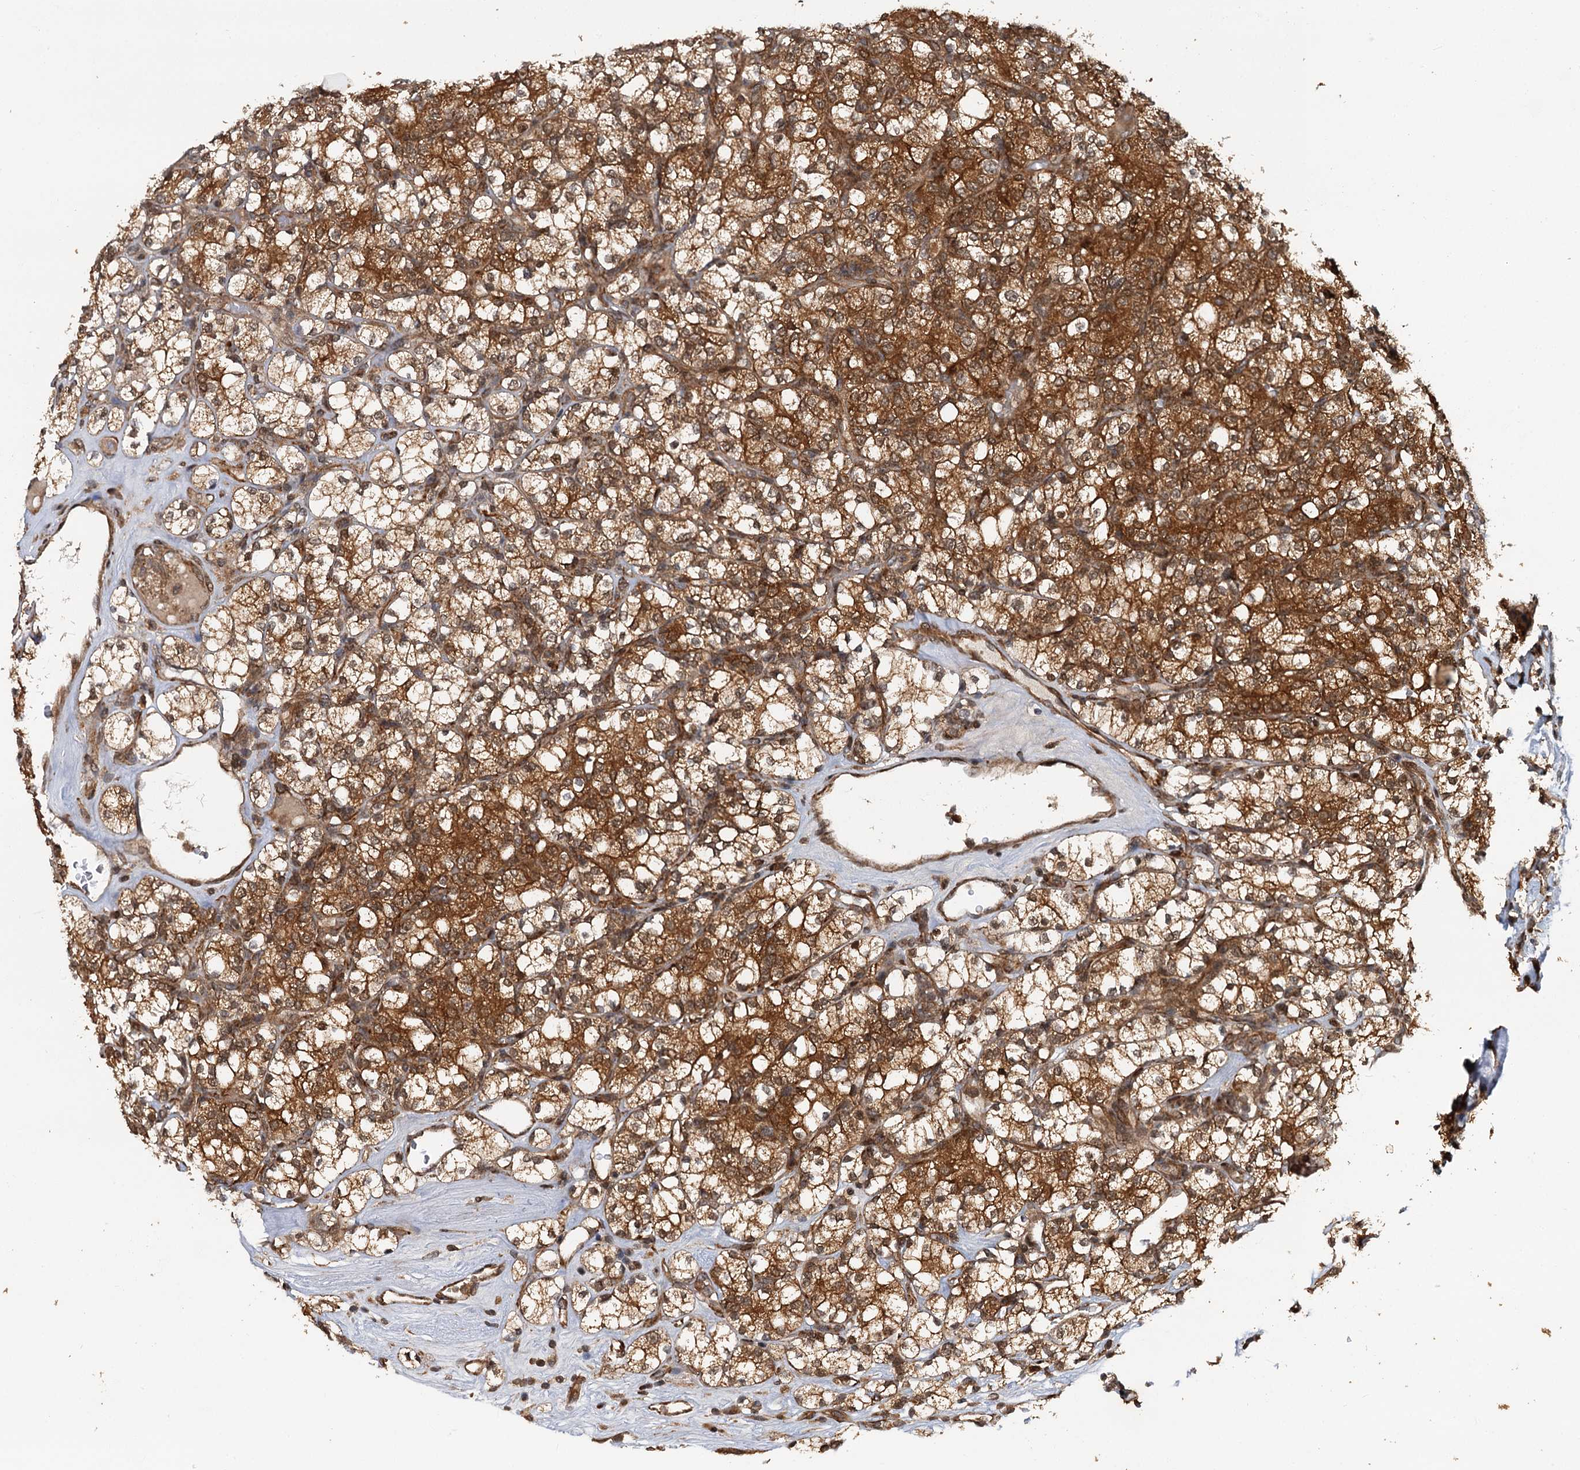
{"staining": {"intensity": "strong", "quantity": ">75%", "location": "cytoplasmic/membranous,nuclear"}, "tissue": "renal cancer", "cell_type": "Tumor cells", "image_type": "cancer", "snomed": [{"axis": "morphology", "description": "Adenocarcinoma, NOS"}, {"axis": "topography", "description": "Kidney"}], "caption": "Human adenocarcinoma (renal) stained with a protein marker displays strong staining in tumor cells.", "gene": "STUB1", "patient": {"sex": "male", "age": 77}}